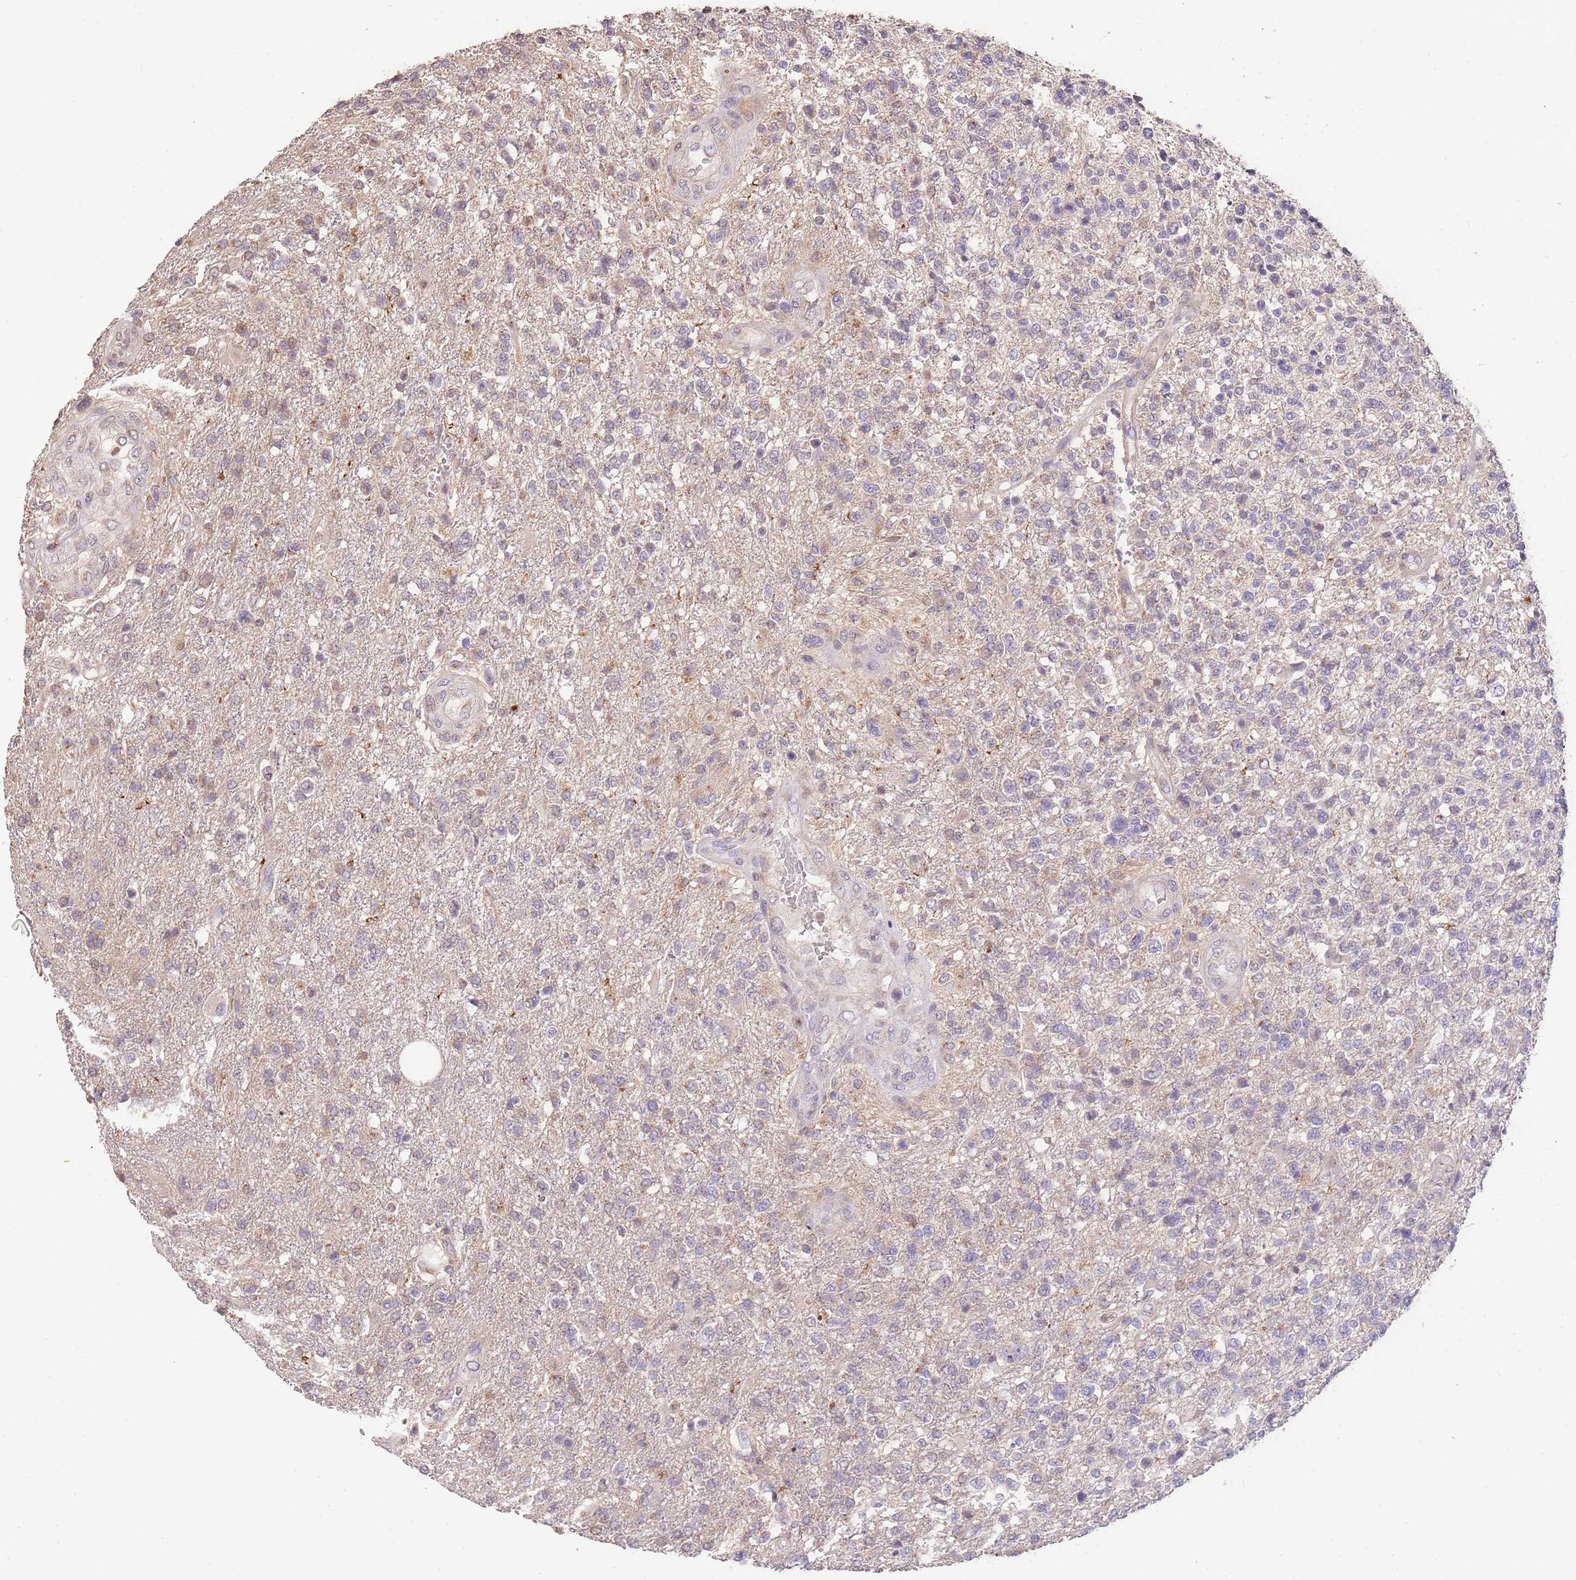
{"staining": {"intensity": "weak", "quantity": "<25%", "location": "nuclear"}, "tissue": "glioma", "cell_type": "Tumor cells", "image_type": "cancer", "snomed": [{"axis": "morphology", "description": "Glioma, malignant, High grade"}, {"axis": "topography", "description": "Brain"}], "caption": "Tumor cells show no significant expression in glioma. Nuclei are stained in blue.", "gene": "SLC16A4", "patient": {"sex": "male", "age": 56}}